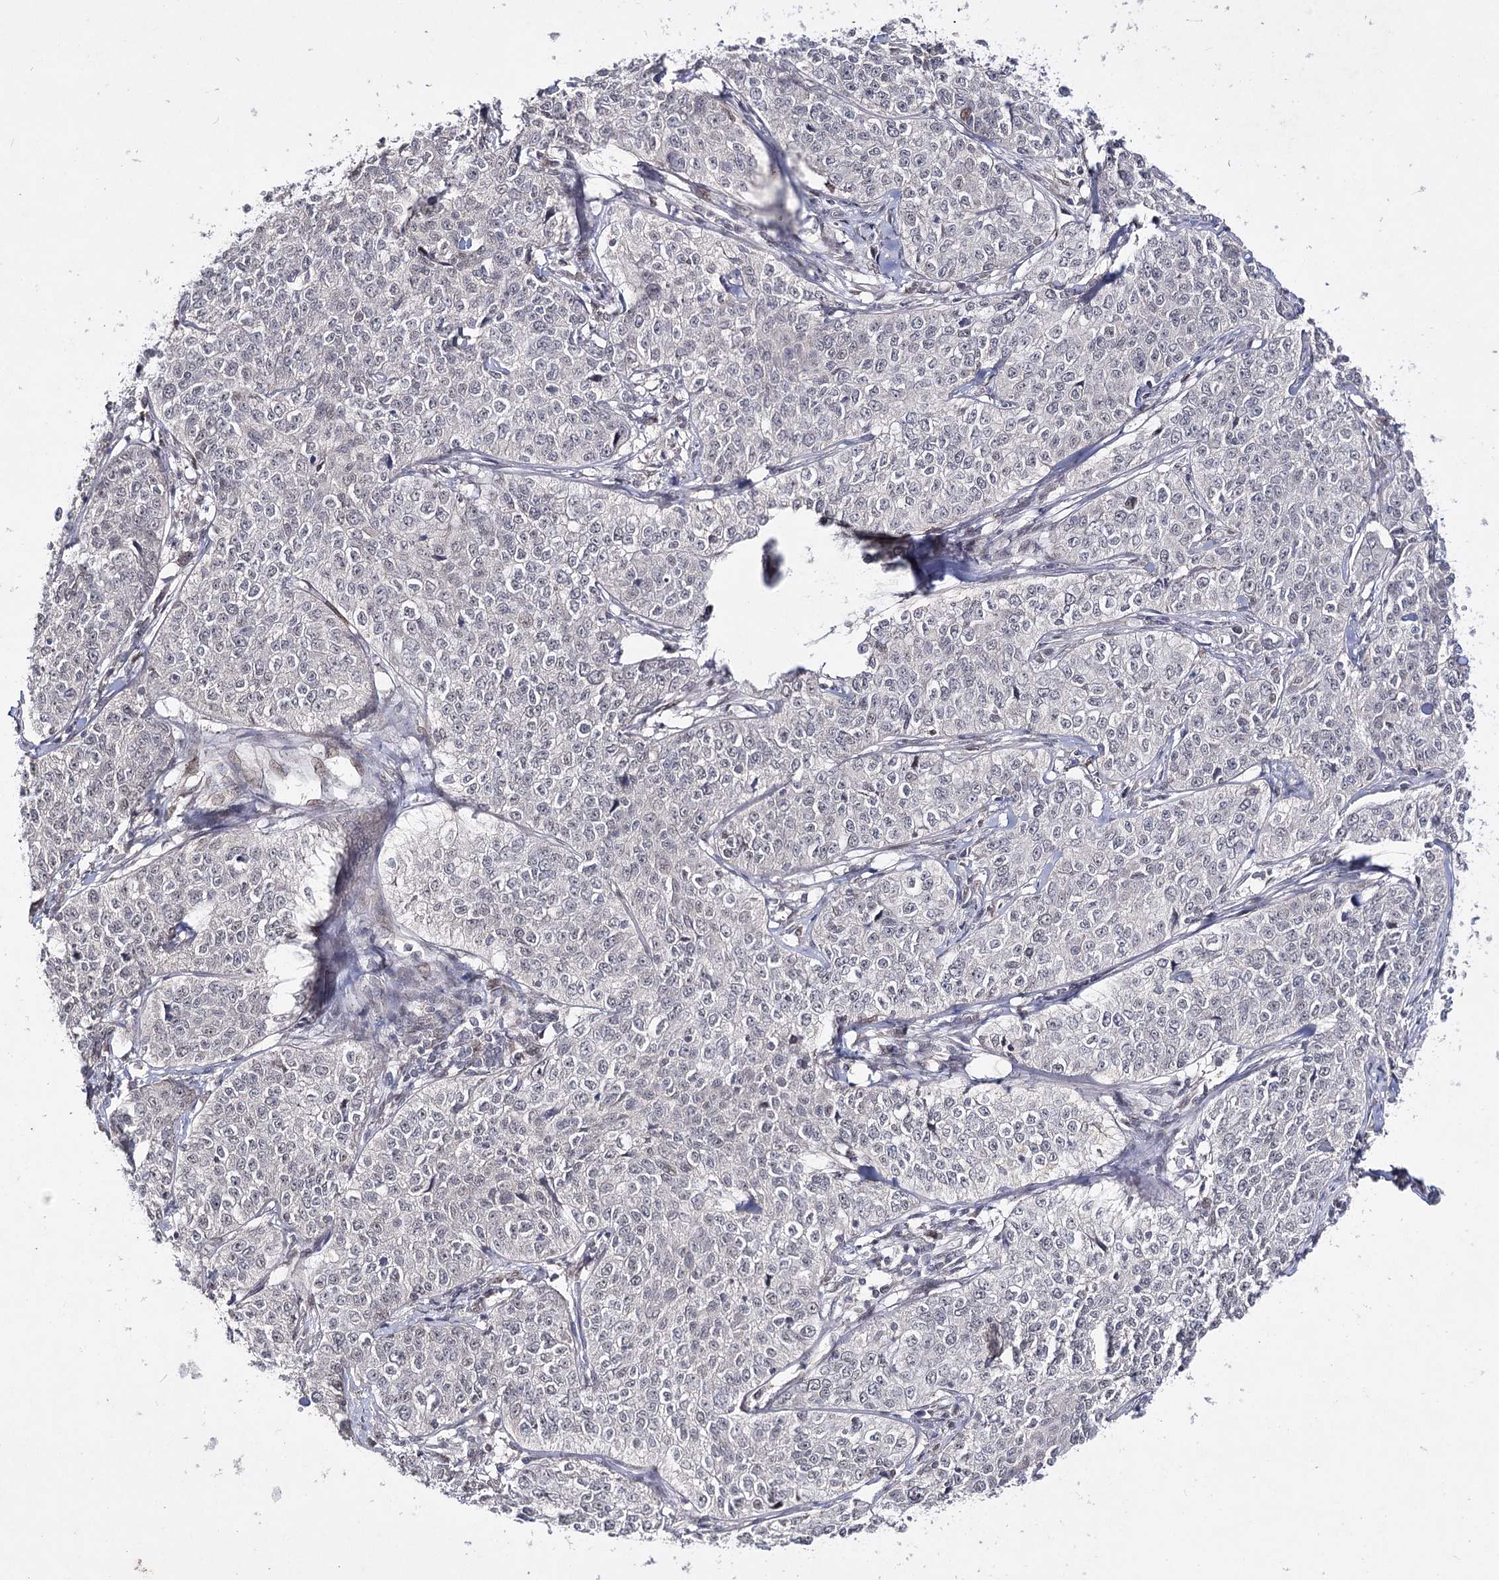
{"staining": {"intensity": "negative", "quantity": "none", "location": "none"}, "tissue": "cervical cancer", "cell_type": "Tumor cells", "image_type": "cancer", "snomed": [{"axis": "morphology", "description": "Squamous cell carcinoma, NOS"}, {"axis": "topography", "description": "Cervix"}], "caption": "The histopathology image shows no significant staining in tumor cells of cervical cancer (squamous cell carcinoma). The staining is performed using DAB (3,3'-diaminobenzidine) brown chromogen with nuclei counter-stained in using hematoxylin.", "gene": "HSD11B2", "patient": {"sex": "female", "age": 35}}